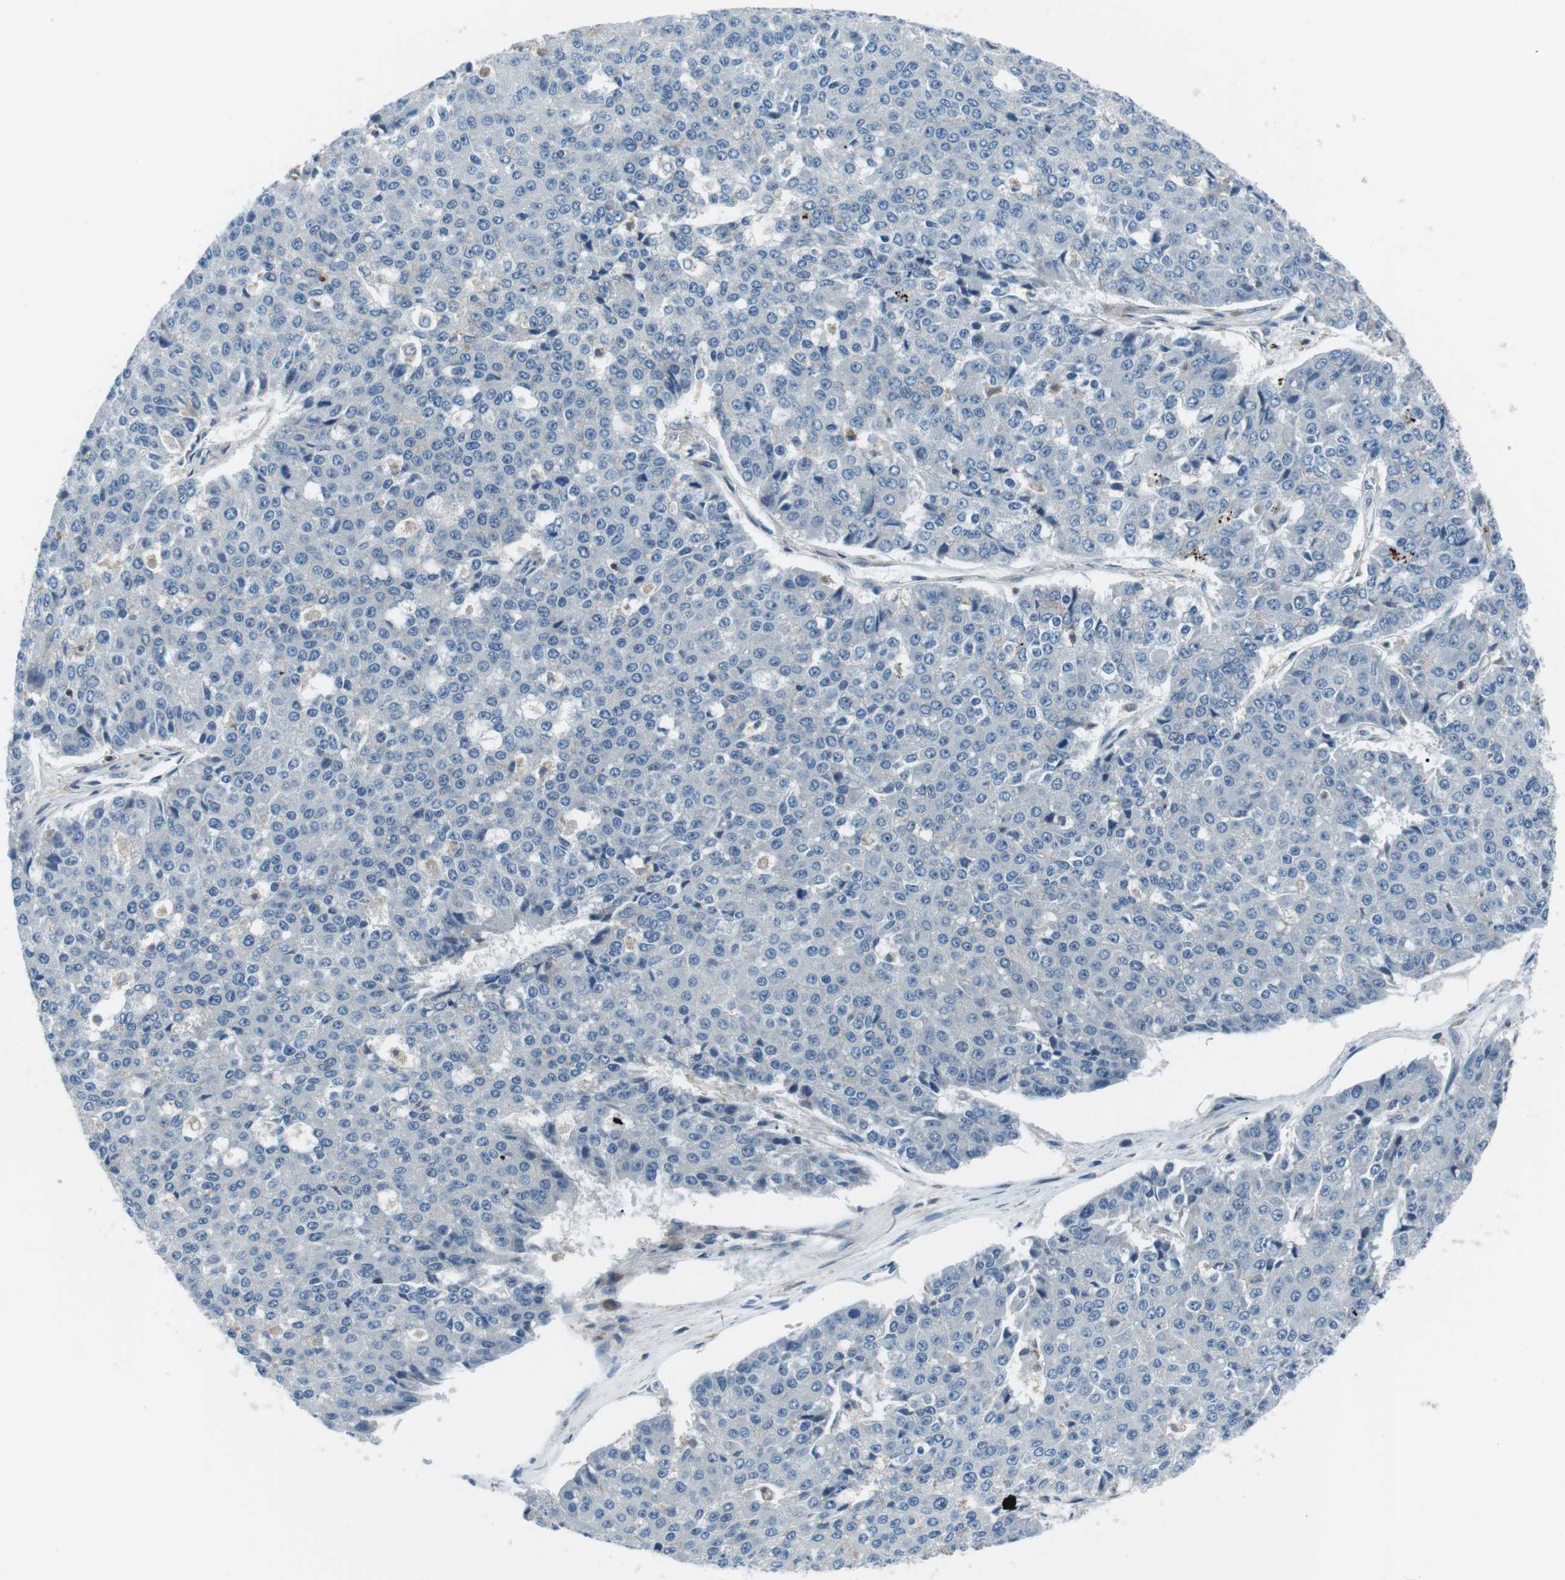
{"staining": {"intensity": "negative", "quantity": "none", "location": "none"}, "tissue": "pancreatic cancer", "cell_type": "Tumor cells", "image_type": "cancer", "snomed": [{"axis": "morphology", "description": "Adenocarcinoma, NOS"}, {"axis": "topography", "description": "Pancreas"}], "caption": "Human pancreatic cancer stained for a protein using immunohistochemistry (IHC) reveals no expression in tumor cells.", "gene": "ARVCF", "patient": {"sex": "male", "age": 50}}